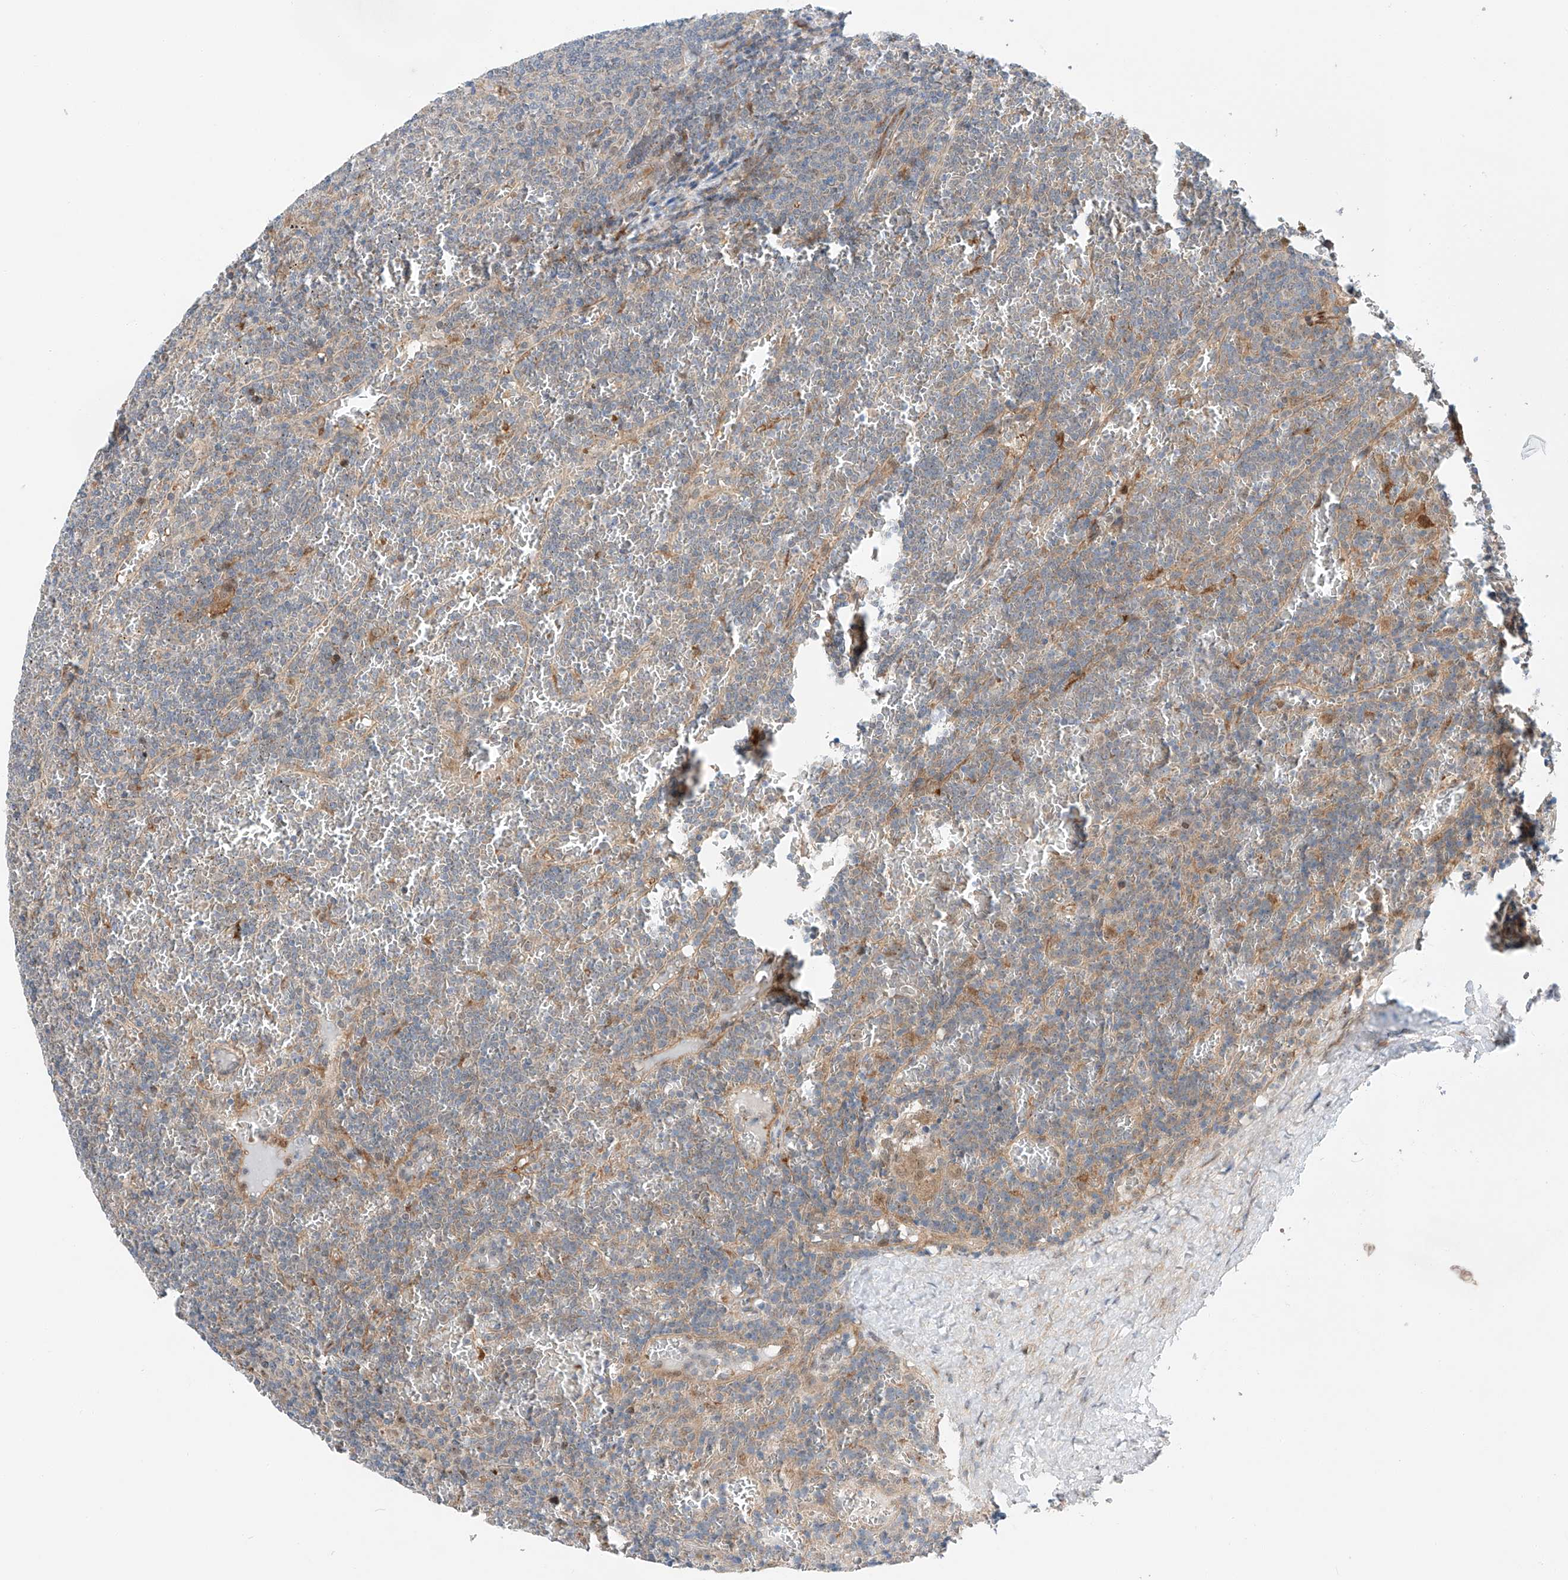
{"staining": {"intensity": "negative", "quantity": "none", "location": "none"}, "tissue": "lymphoma", "cell_type": "Tumor cells", "image_type": "cancer", "snomed": [{"axis": "morphology", "description": "Malignant lymphoma, non-Hodgkin's type, Low grade"}, {"axis": "topography", "description": "Spleen"}], "caption": "DAB (3,3'-diaminobenzidine) immunohistochemical staining of human malignant lymphoma, non-Hodgkin's type (low-grade) exhibits no significant staining in tumor cells.", "gene": "CLDND1", "patient": {"sex": "female", "age": 19}}